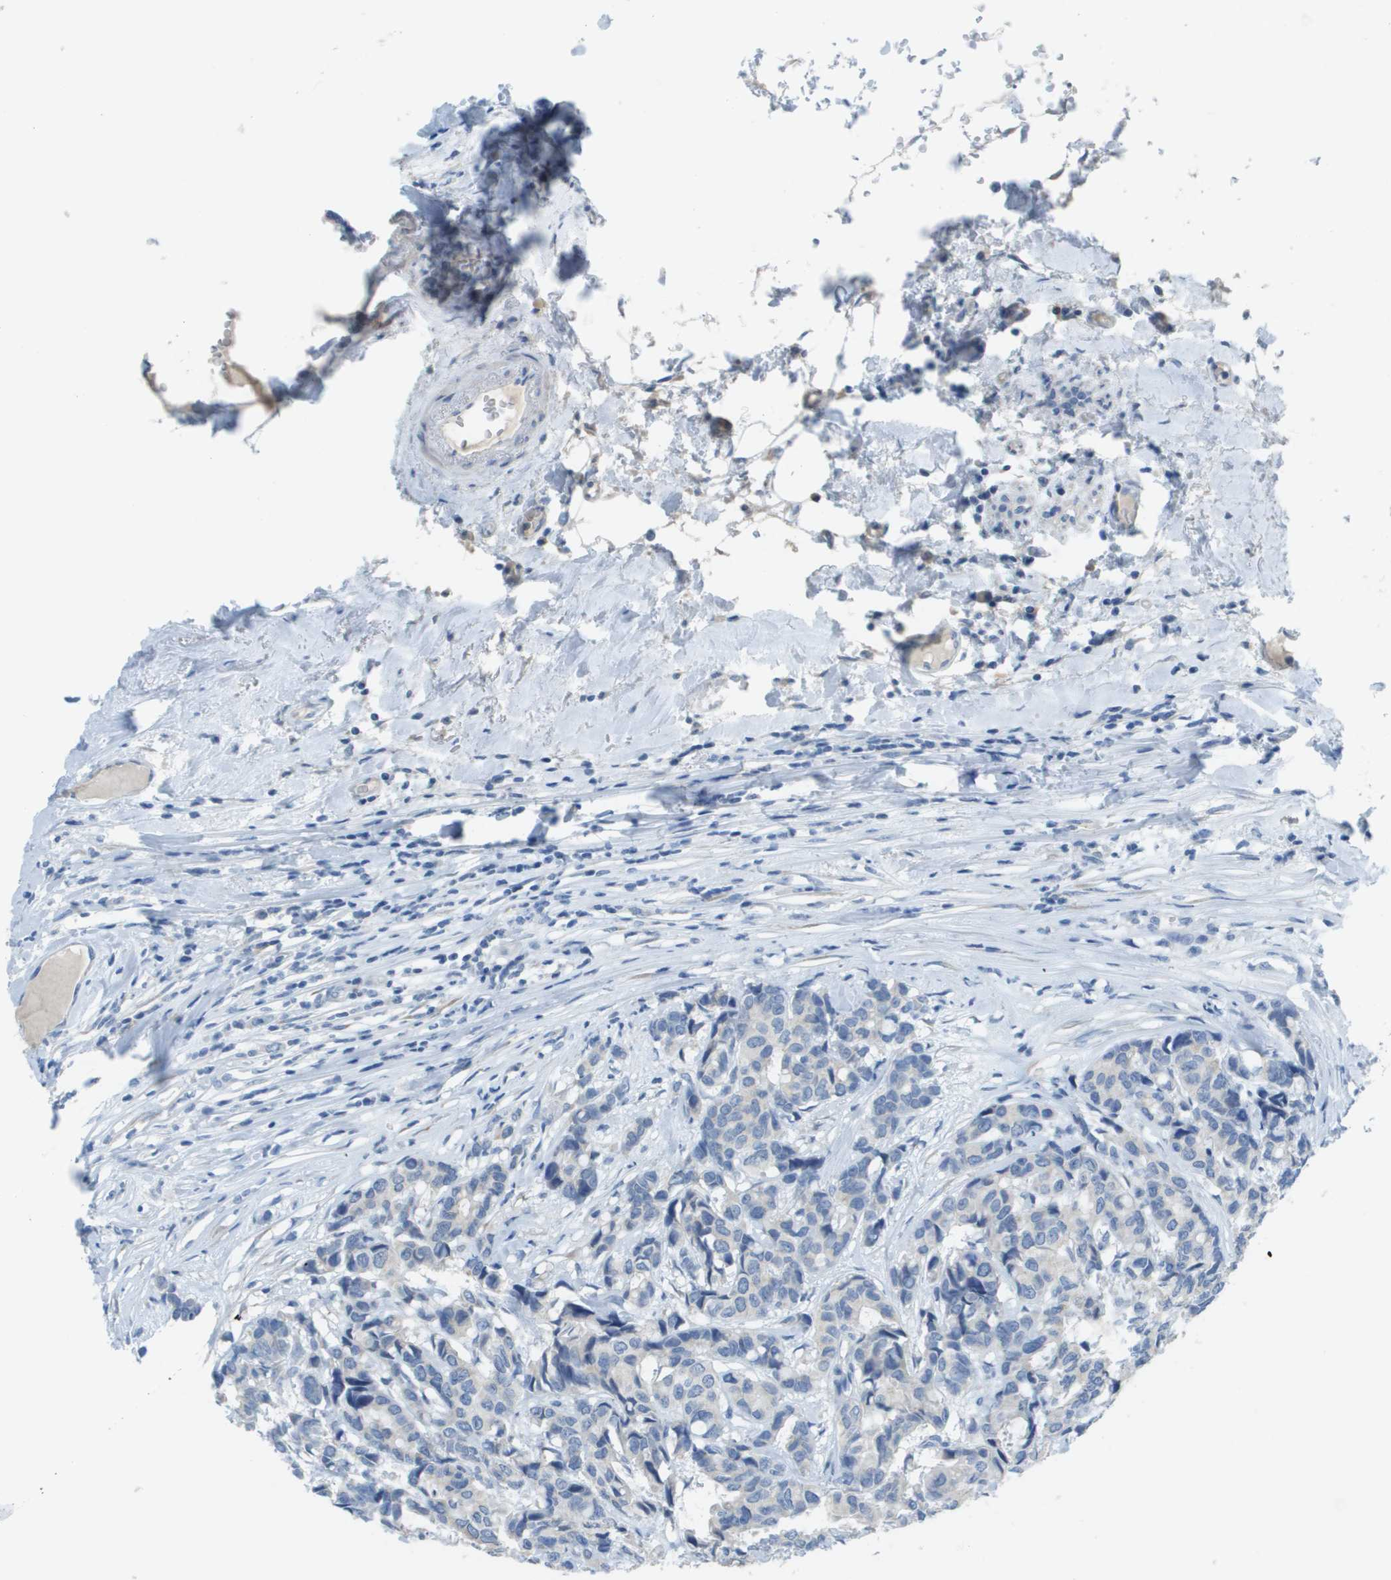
{"staining": {"intensity": "negative", "quantity": "none", "location": "none"}, "tissue": "breast cancer", "cell_type": "Tumor cells", "image_type": "cancer", "snomed": [{"axis": "morphology", "description": "Duct carcinoma"}, {"axis": "topography", "description": "Breast"}], "caption": "Tumor cells are negative for brown protein staining in breast cancer. (Brightfield microscopy of DAB immunohistochemistry at high magnification).", "gene": "PTGDR2", "patient": {"sex": "female", "age": 87}}